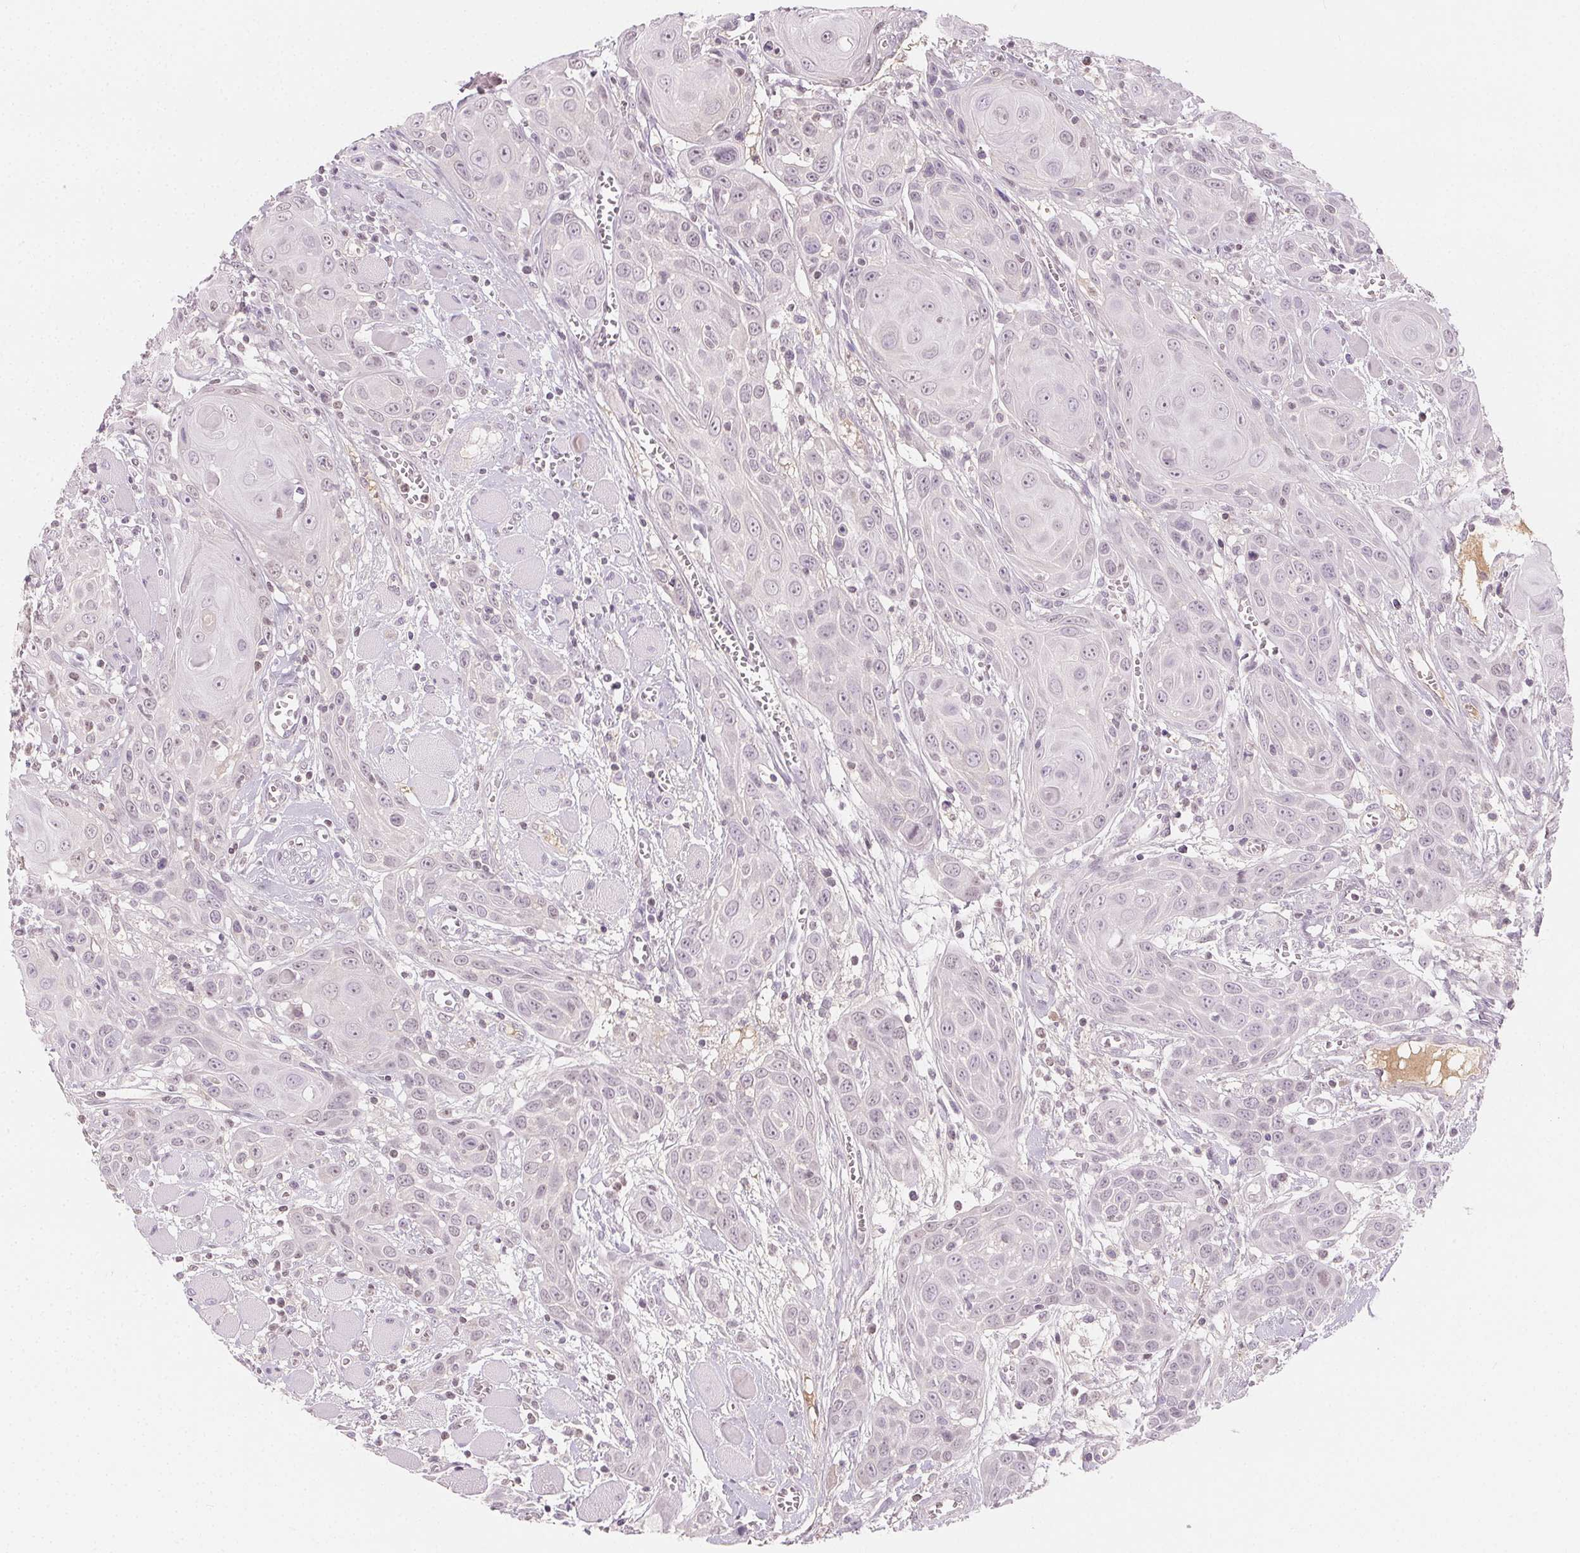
{"staining": {"intensity": "negative", "quantity": "none", "location": "none"}, "tissue": "head and neck cancer", "cell_type": "Tumor cells", "image_type": "cancer", "snomed": [{"axis": "morphology", "description": "Squamous cell carcinoma, NOS"}, {"axis": "topography", "description": "Head-Neck"}], "caption": "A micrograph of human head and neck cancer is negative for staining in tumor cells. (DAB IHC visualized using brightfield microscopy, high magnification).", "gene": "AFM", "patient": {"sex": "female", "age": 80}}